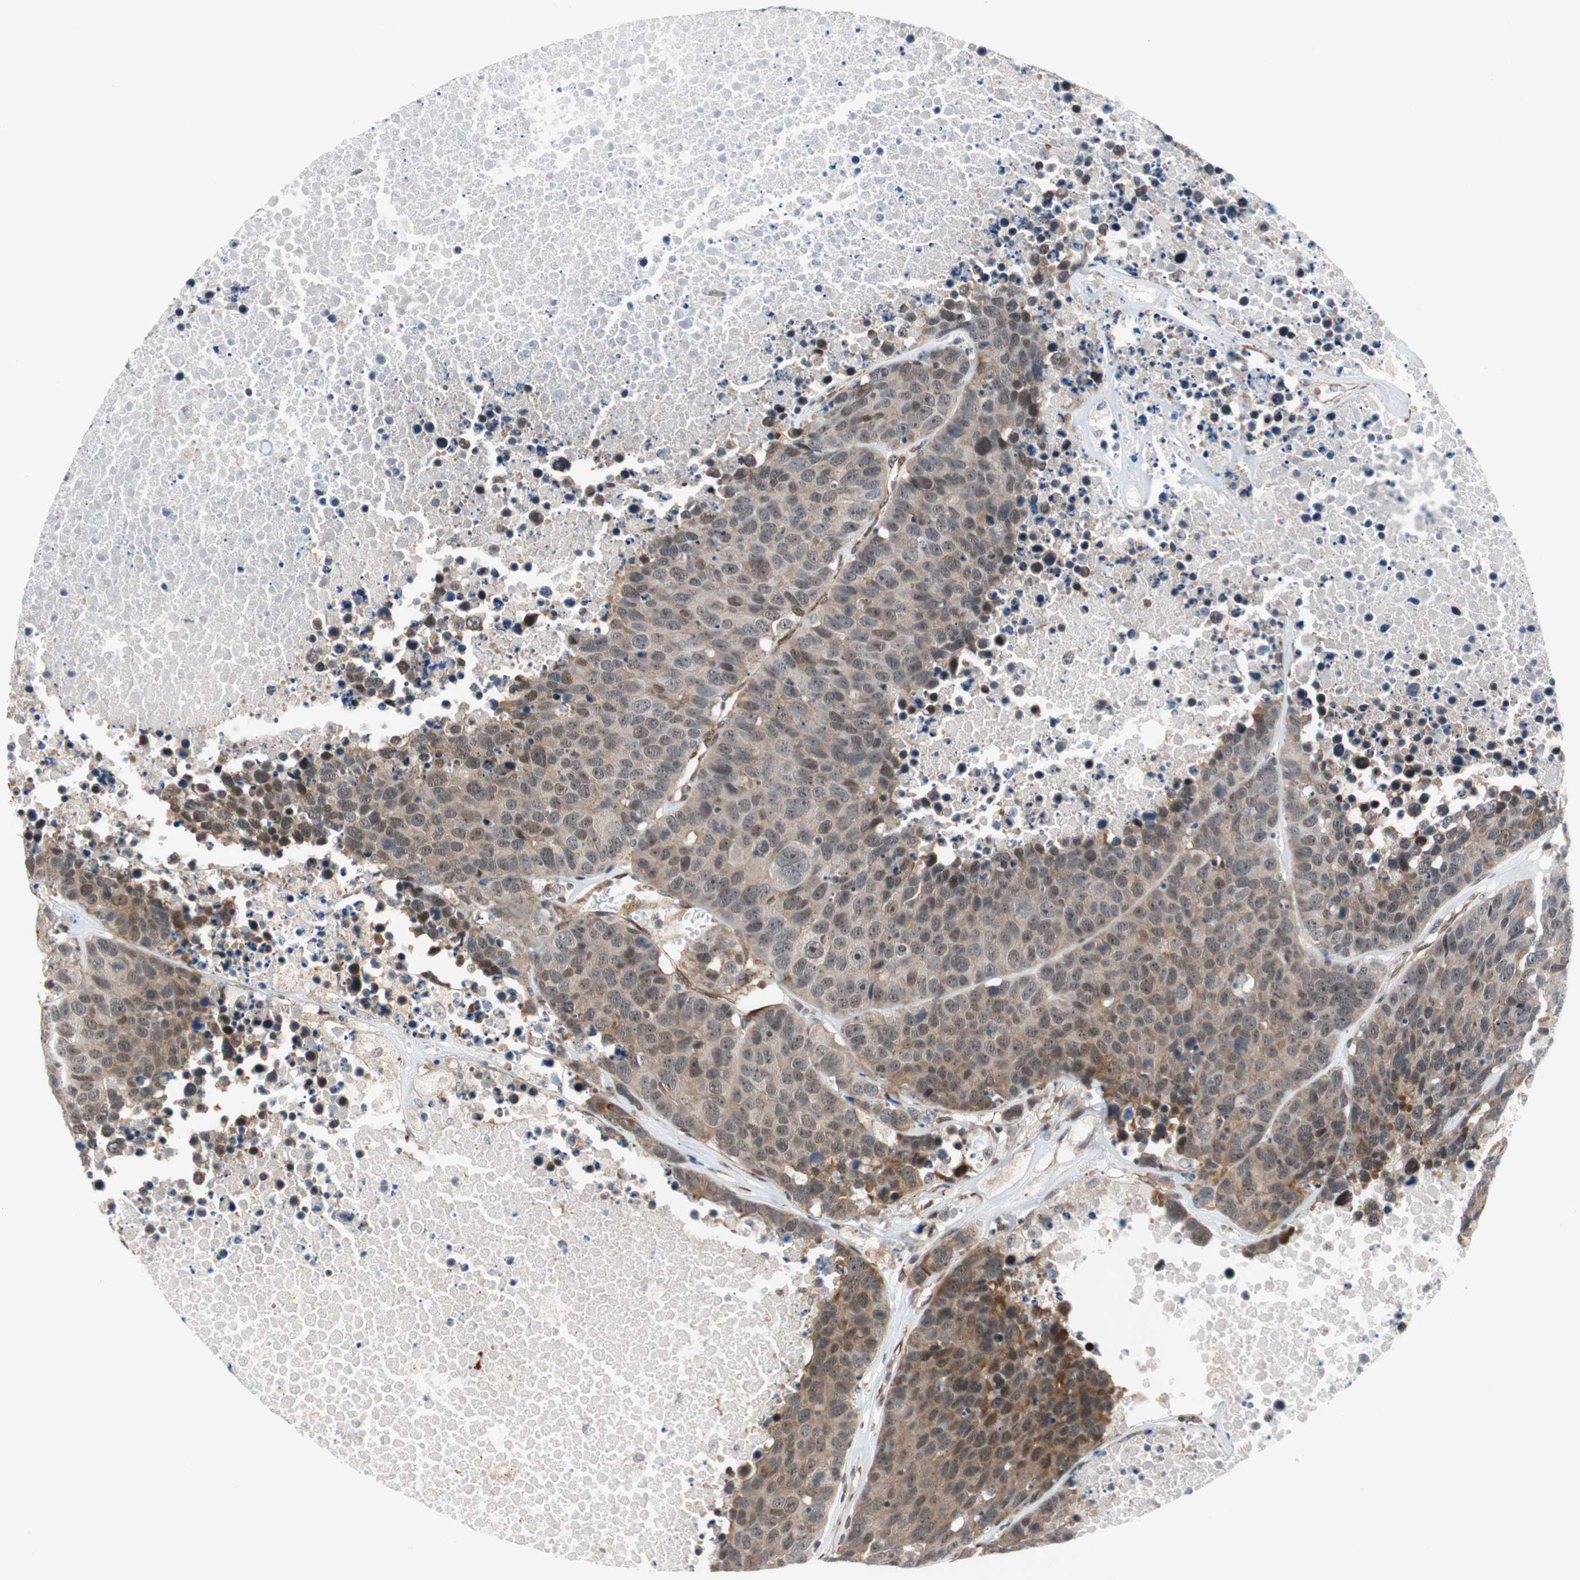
{"staining": {"intensity": "weak", "quantity": "25%-75%", "location": "cytoplasmic/membranous"}, "tissue": "carcinoid", "cell_type": "Tumor cells", "image_type": "cancer", "snomed": [{"axis": "morphology", "description": "Carcinoid, malignant, NOS"}, {"axis": "topography", "description": "Lung"}], "caption": "Protein staining reveals weak cytoplasmic/membranous staining in approximately 25%-75% of tumor cells in carcinoid. Ihc stains the protein in brown and the nuclei are stained blue.", "gene": "ZNF512B", "patient": {"sex": "male", "age": 60}}